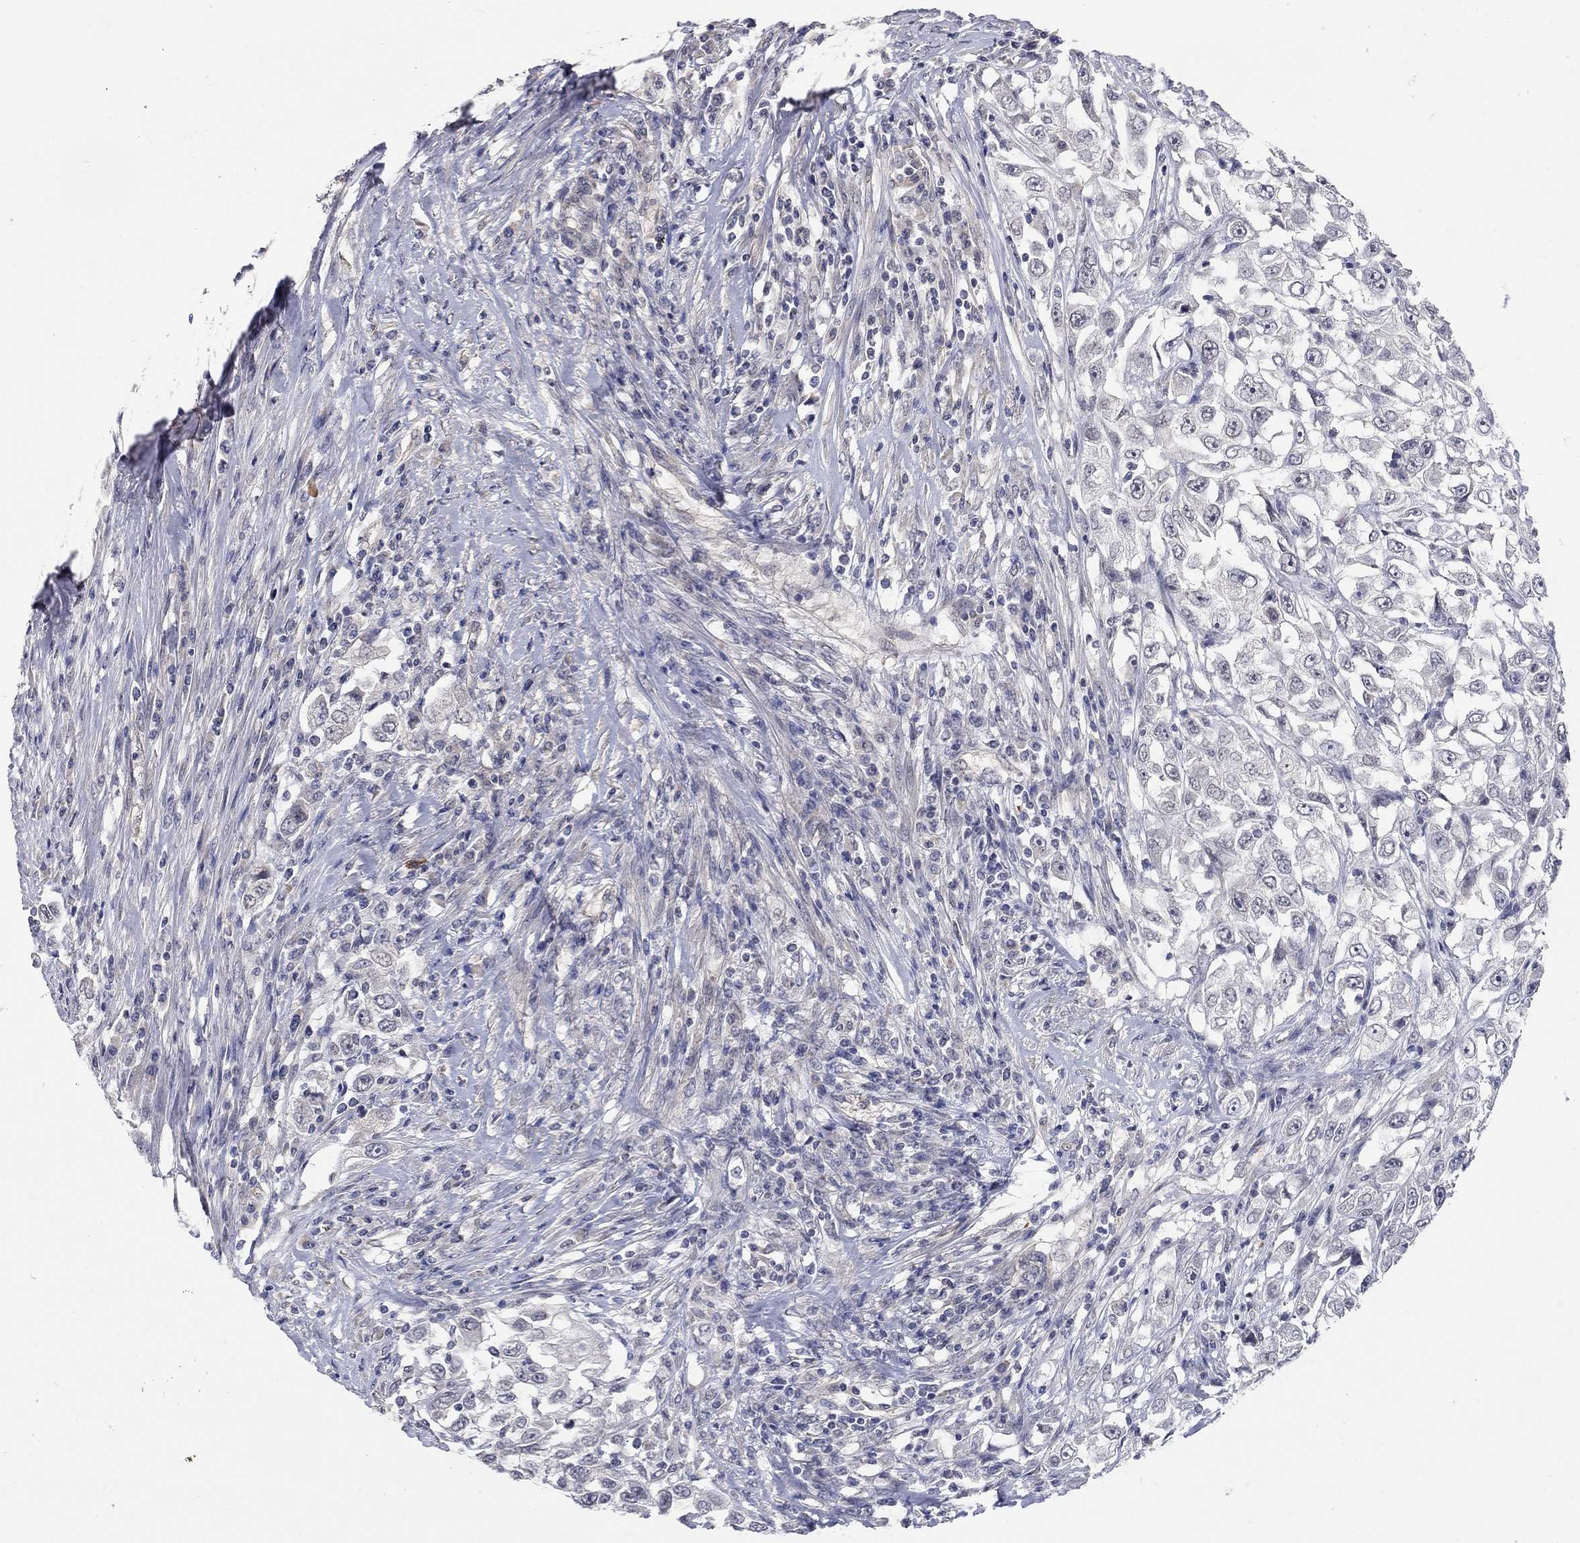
{"staining": {"intensity": "negative", "quantity": "none", "location": "none"}, "tissue": "urothelial cancer", "cell_type": "Tumor cells", "image_type": "cancer", "snomed": [{"axis": "morphology", "description": "Urothelial carcinoma, High grade"}, {"axis": "topography", "description": "Urinary bladder"}], "caption": "Urothelial carcinoma (high-grade) was stained to show a protein in brown. There is no significant positivity in tumor cells.", "gene": "WASF3", "patient": {"sex": "female", "age": 56}}